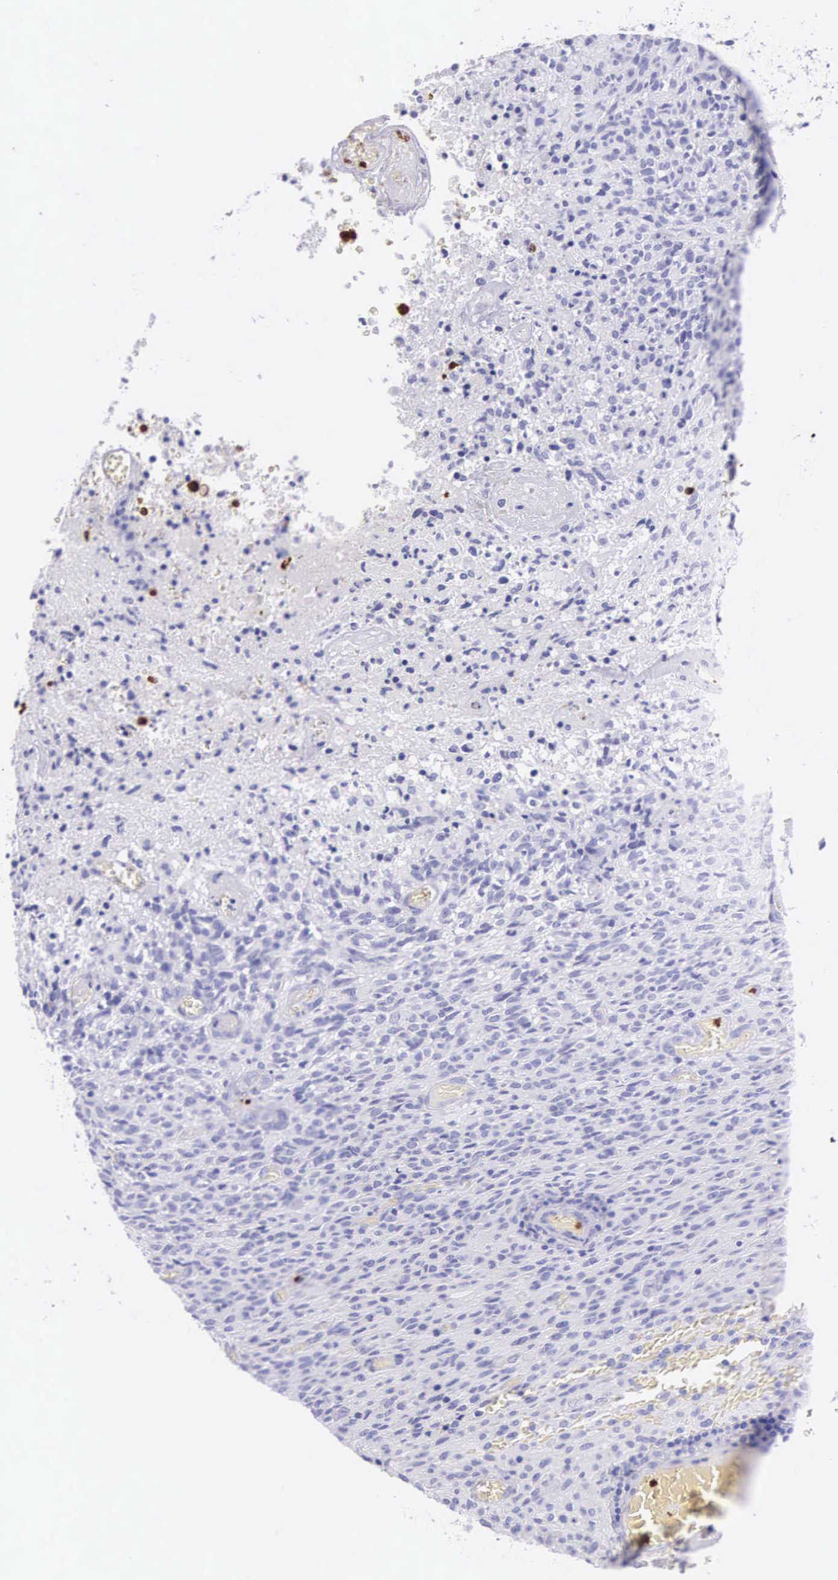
{"staining": {"intensity": "negative", "quantity": "none", "location": "none"}, "tissue": "glioma", "cell_type": "Tumor cells", "image_type": "cancer", "snomed": [{"axis": "morphology", "description": "Glioma, malignant, High grade"}, {"axis": "topography", "description": "Brain"}], "caption": "Human malignant high-grade glioma stained for a protein using immunohistochemistry (IHC) demonstrates no staining in tumor cells.", "gene": "FCN1", "patient": {"sex": "male", "age": 56}}